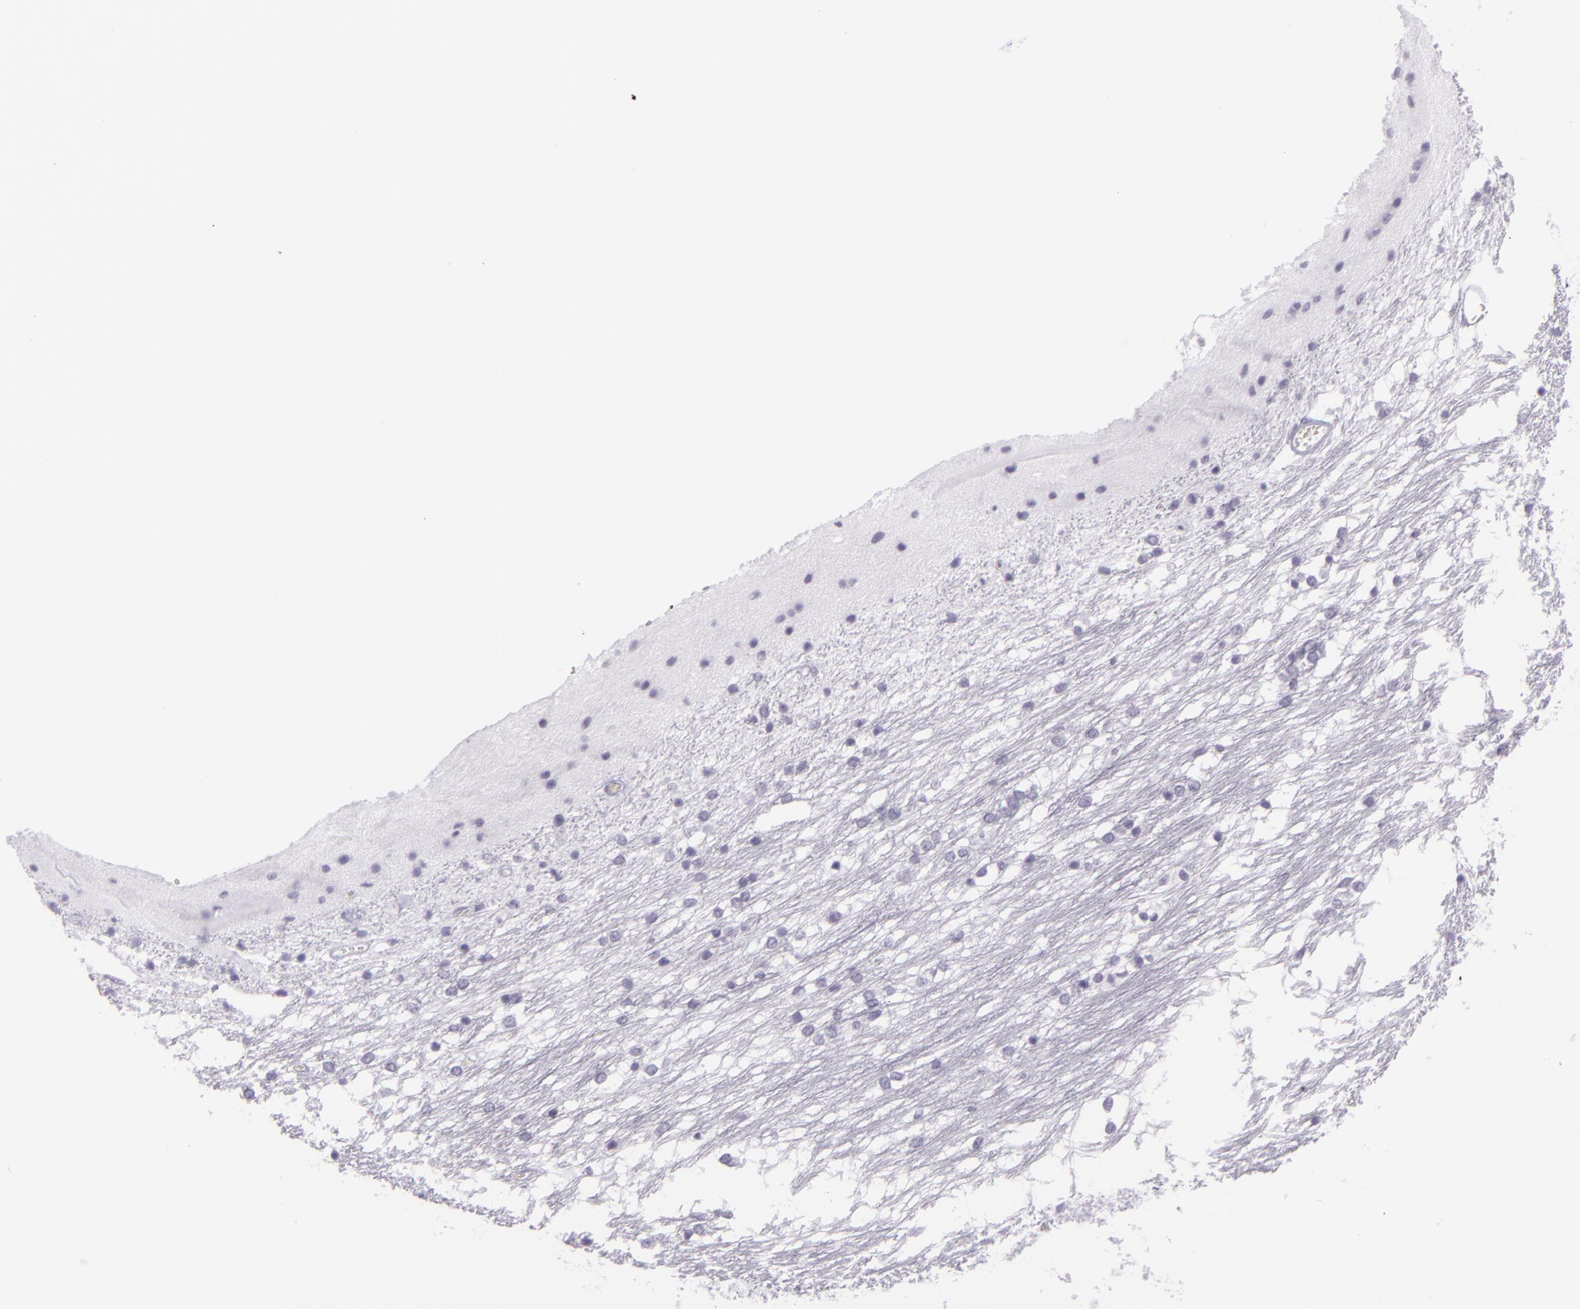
{"staining": {"intensity": "negative", "quantity": "none", "location": "none"}, "tissue": "caudate", "cell_type": "Glial cells", "image_type": "normal", "snomed": [{"axis": "morphology", "description": "Normal tissue, NOS"}, {"axis": "topography", "description": "Lateral ventricle wall"}], "caption": "High power microscopy histopathology image of an immunohistochemistry histopathology image of benign caudate, revealing no significant positivity in glial cells.", "gene": "MUC6", "patient": {"sex": "female", "age": 19}}